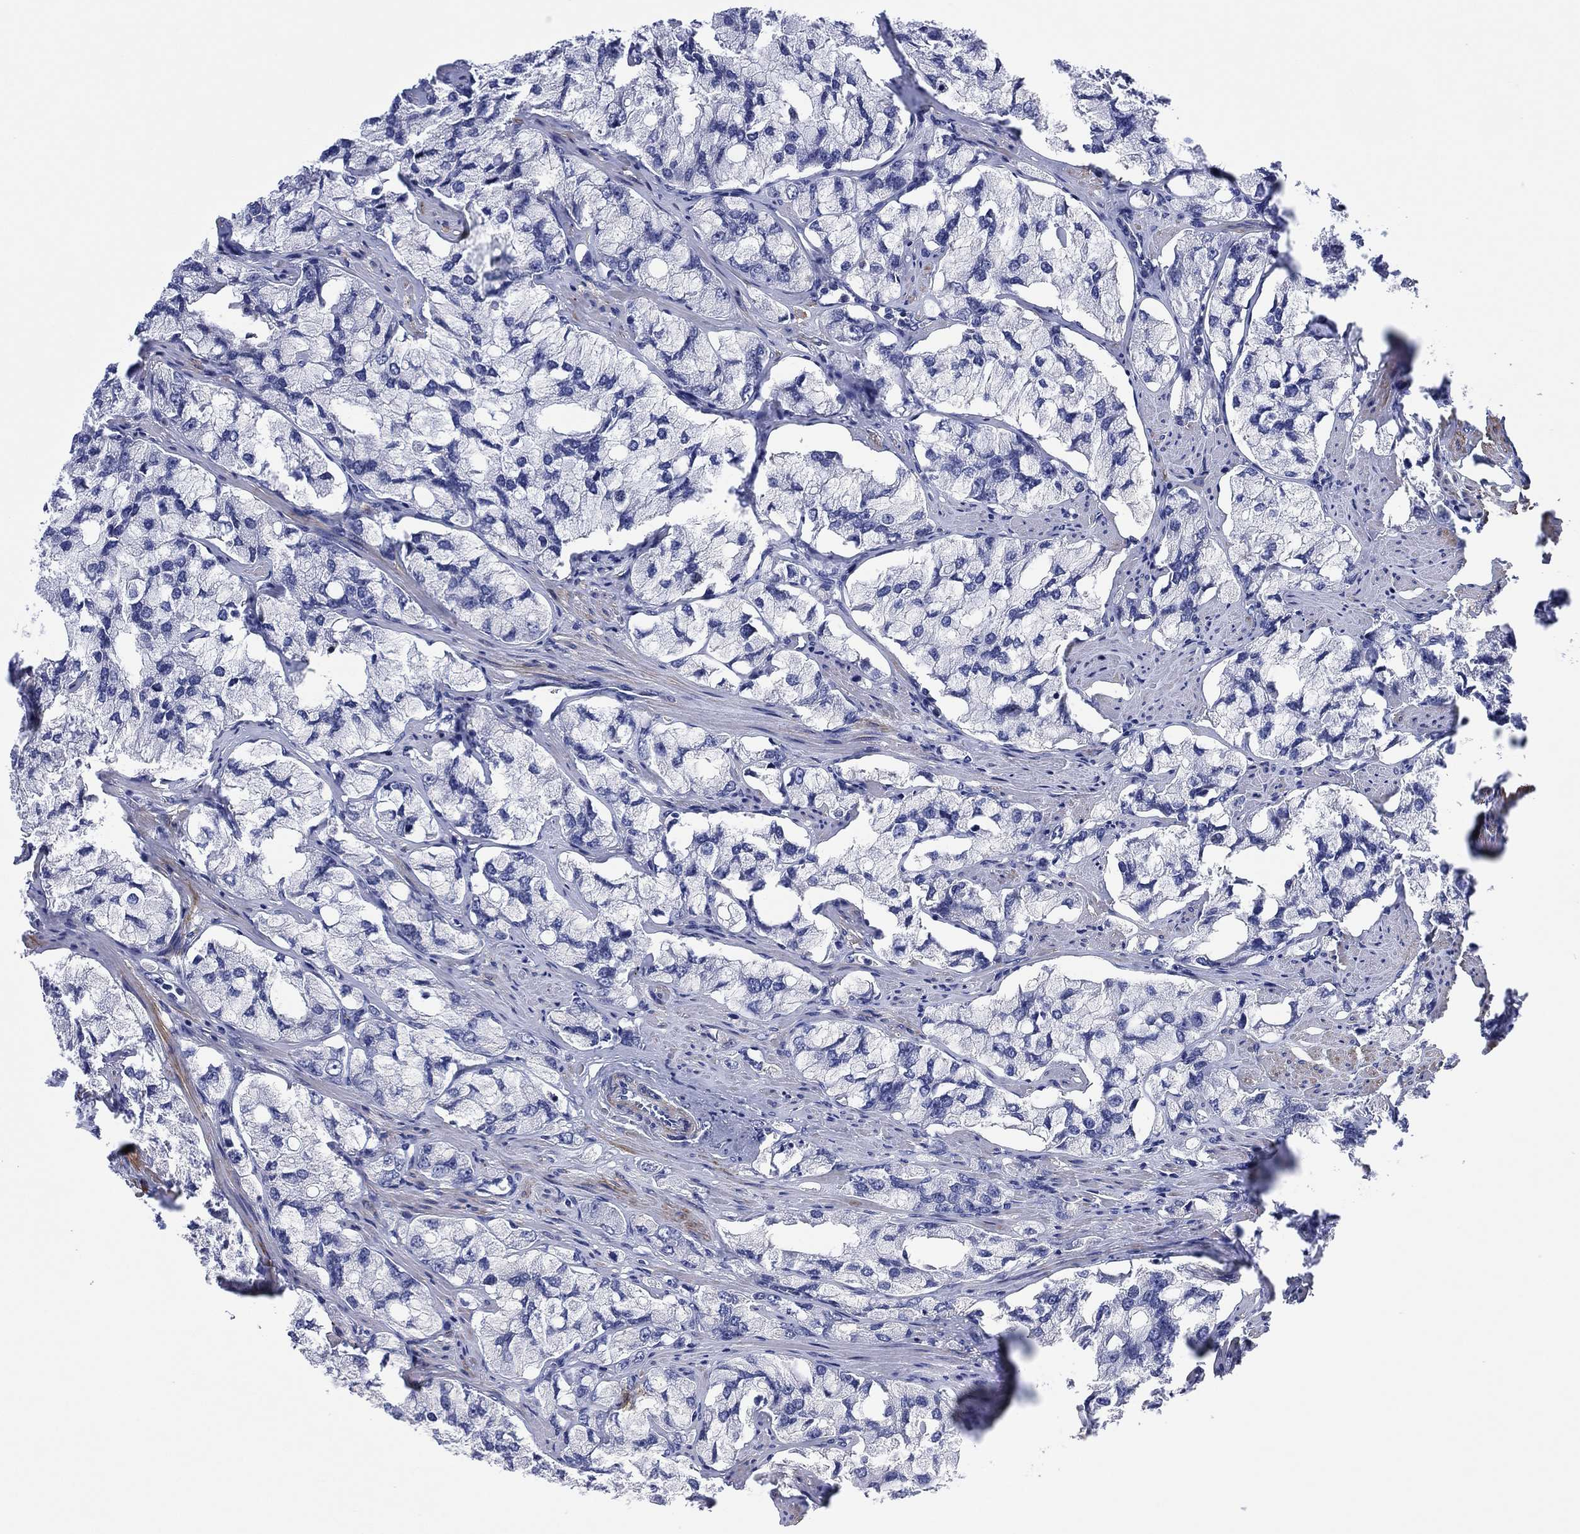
{"staining": {"intensity": "negative", "quantity": "none", "location": "none"}, "tissue": "prostate cancer", "cell_type": "Tumor cells", "image_type": "cancer", "snomed": [{"axis": "morphology", "description": "Adenocarcinoma, NOS"}, {"axis": "topography", "description": "Prostate and seminal vesicle, NOS"}, {"axis": "topography", "description": "Prostate"}], "caption": "An IHC image of adenocarcinoma (prostate) is shown. There is no staining in tumor cells of adenocarcinoma (prostate). Nuclei are stained in blue.", "gene": "CLIP3", "patient": {"sex": "male", "age": 64}}